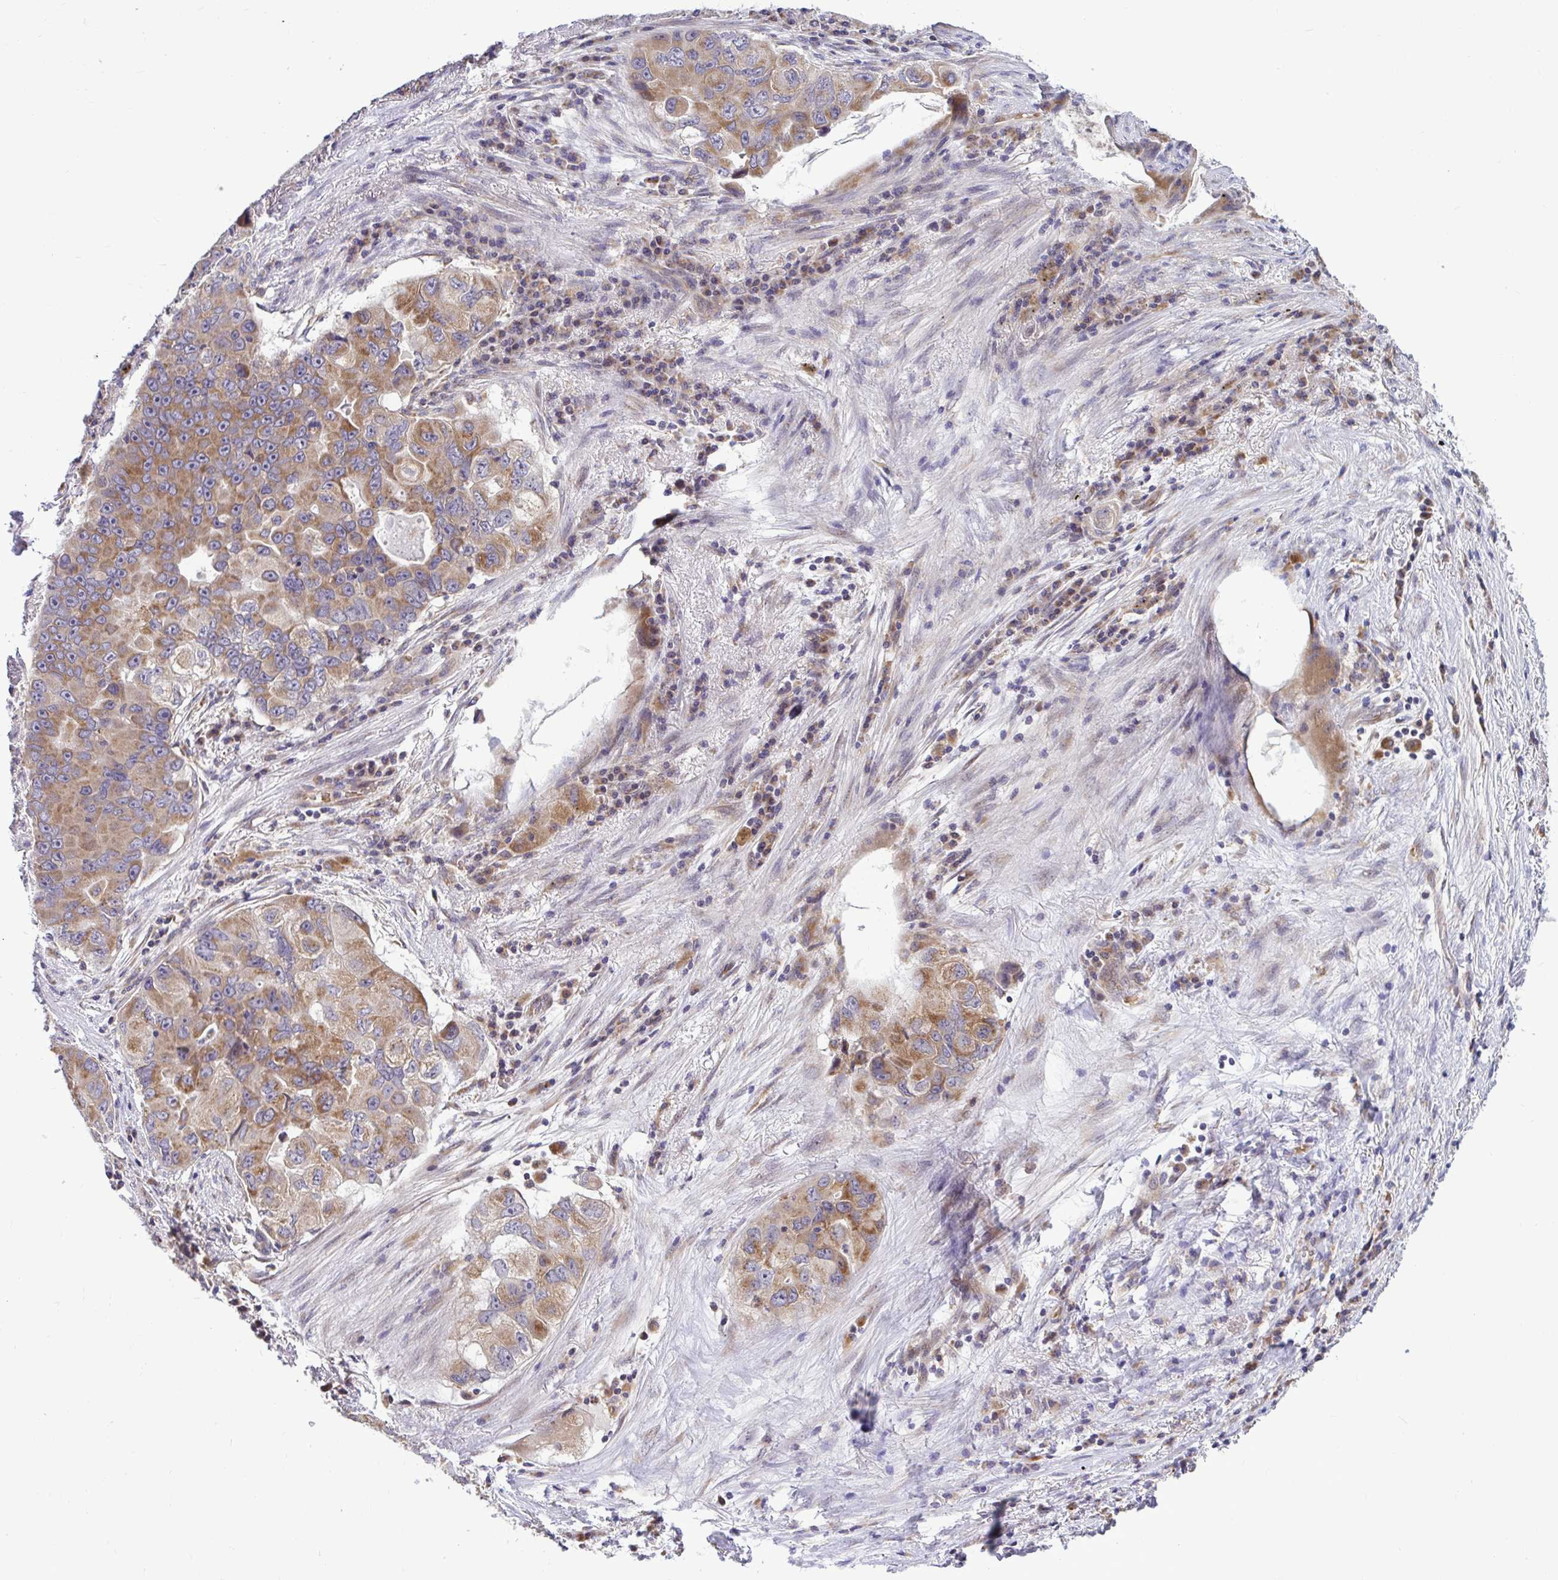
{"staining": {"intensity": "moderate", "quantity": ">75%", "location": "cytoplasmic/membranous"}, "tissue": "lung cancer", "cell_type": "Tumor cells", "image_type": "cancer", "snomed": [{"axis": "morphology", "description": "Adenocarcinoma, NOS"}, {"axis": "morphology", "description": "Adenocarcinoma, metastatic, NOS"}, {"axis": "topography", "description": "Lymph node"}, {"axis": "topography", "description": "Lung"}], "caption": "Immunohistochemistry (IHC) staining of lung adenocarcinoma, which shows medium levels of moderate cytoplasmic/membranous staining in about >75% of tumor cells indicating moderate cytoplasmic/membranous protein expression. The staining was performed using DAB (brown) for protein detection and nuclei were counterstained in hematoxylin (blue).", "gene": "VTI1B", "patient": {"sex": "female", "age": 54}}